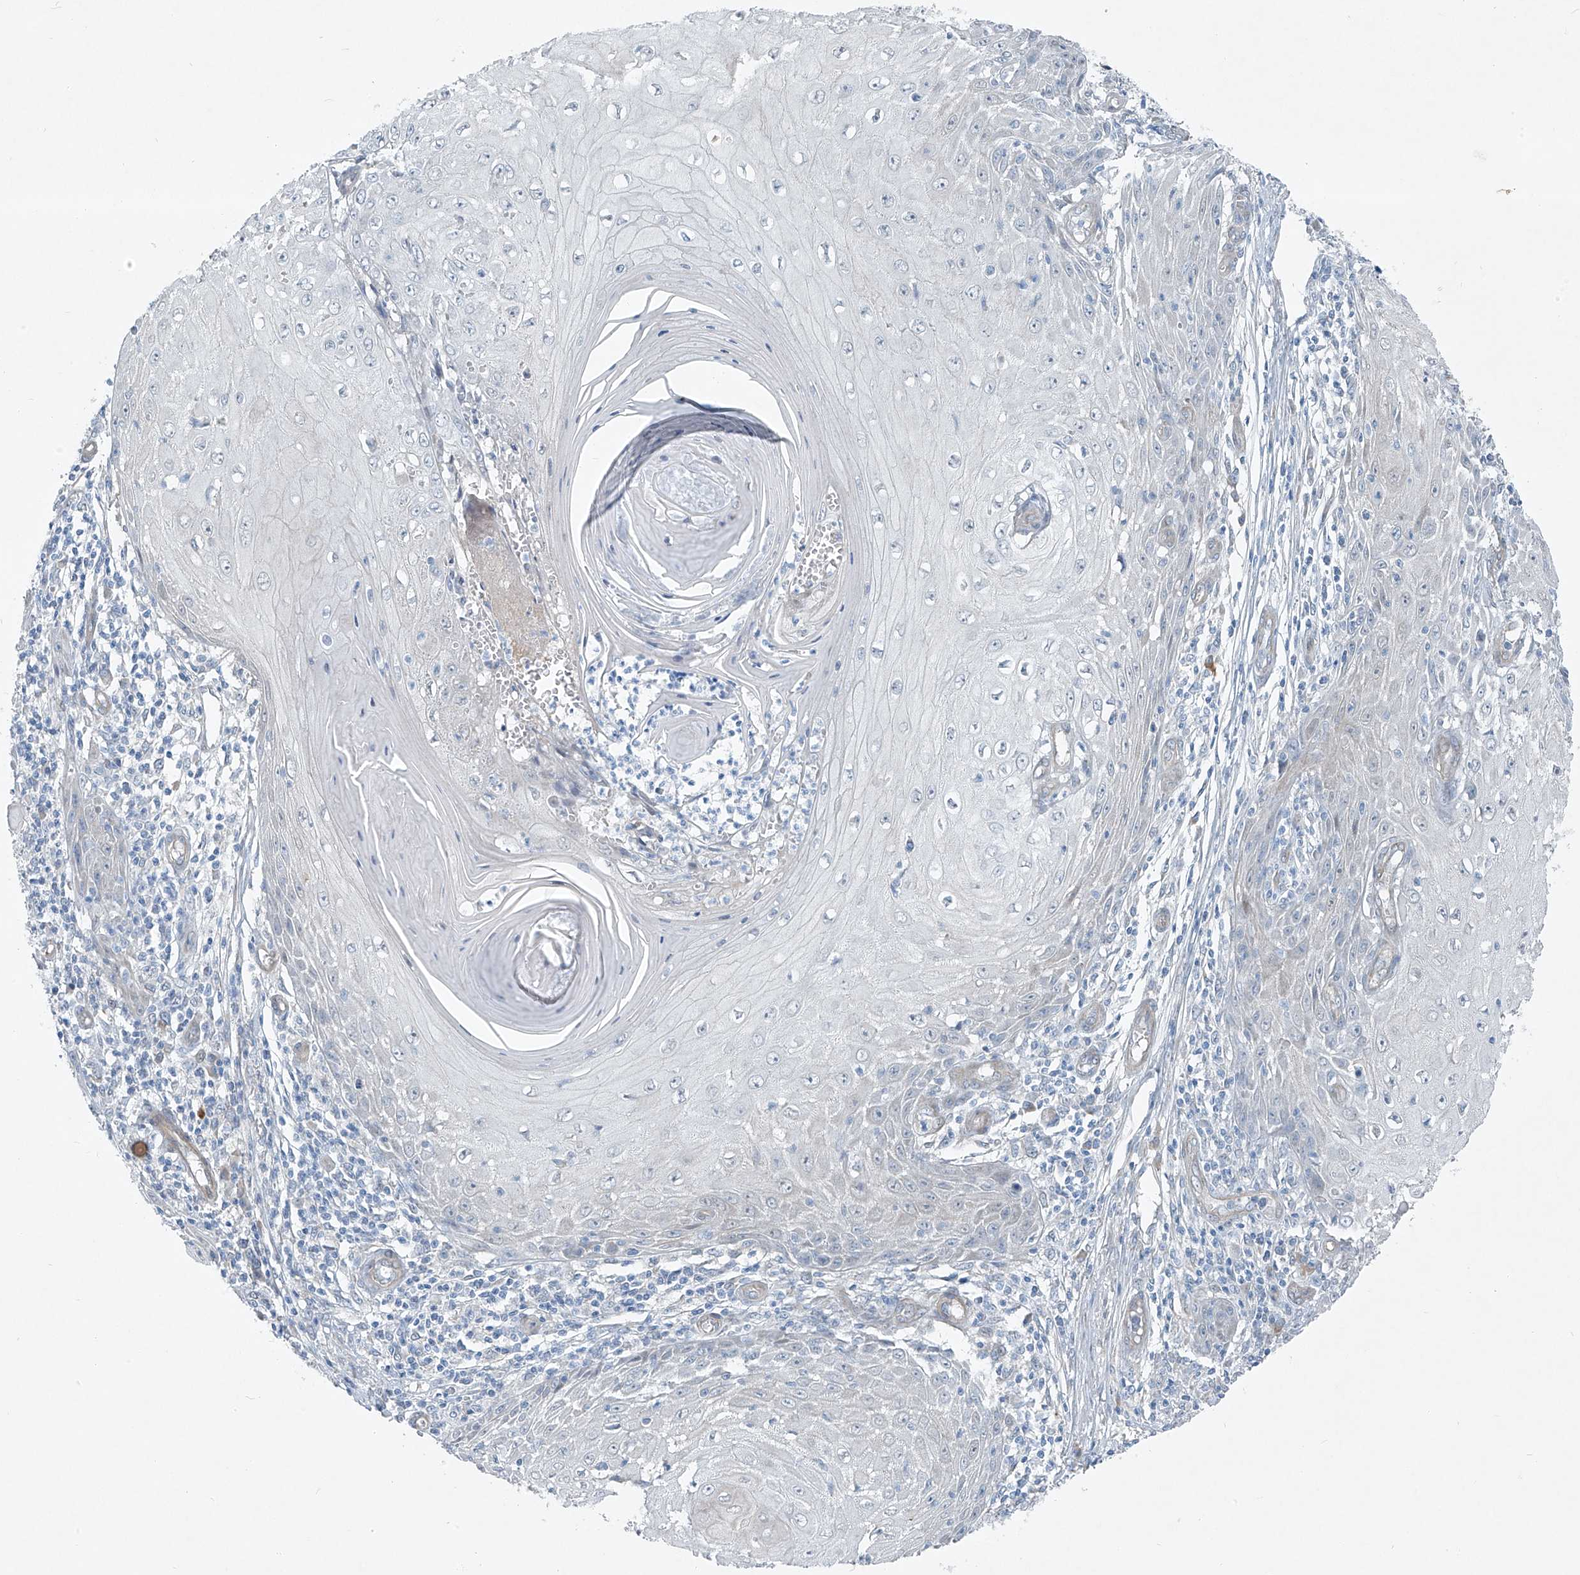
{"staining": {"intensity": "negative", "quantity": "none", "location": "none"}, "tissue": "skin cancer", "cell_type": "Tumor cells", "image_type": "cancer", "snomed": [{"axis": "morphology", "description": "Squamous cell carcinoma, NOS"}, {"axis": "topography", "description": "Skin"}], "caption": "A high-resolution image shows IHC staining of skin squamous cell carcinoma, which reveals no significant expression in tumor cells.", "gene": "TNS2", "patient": {"sex": "female", "age": 73}}